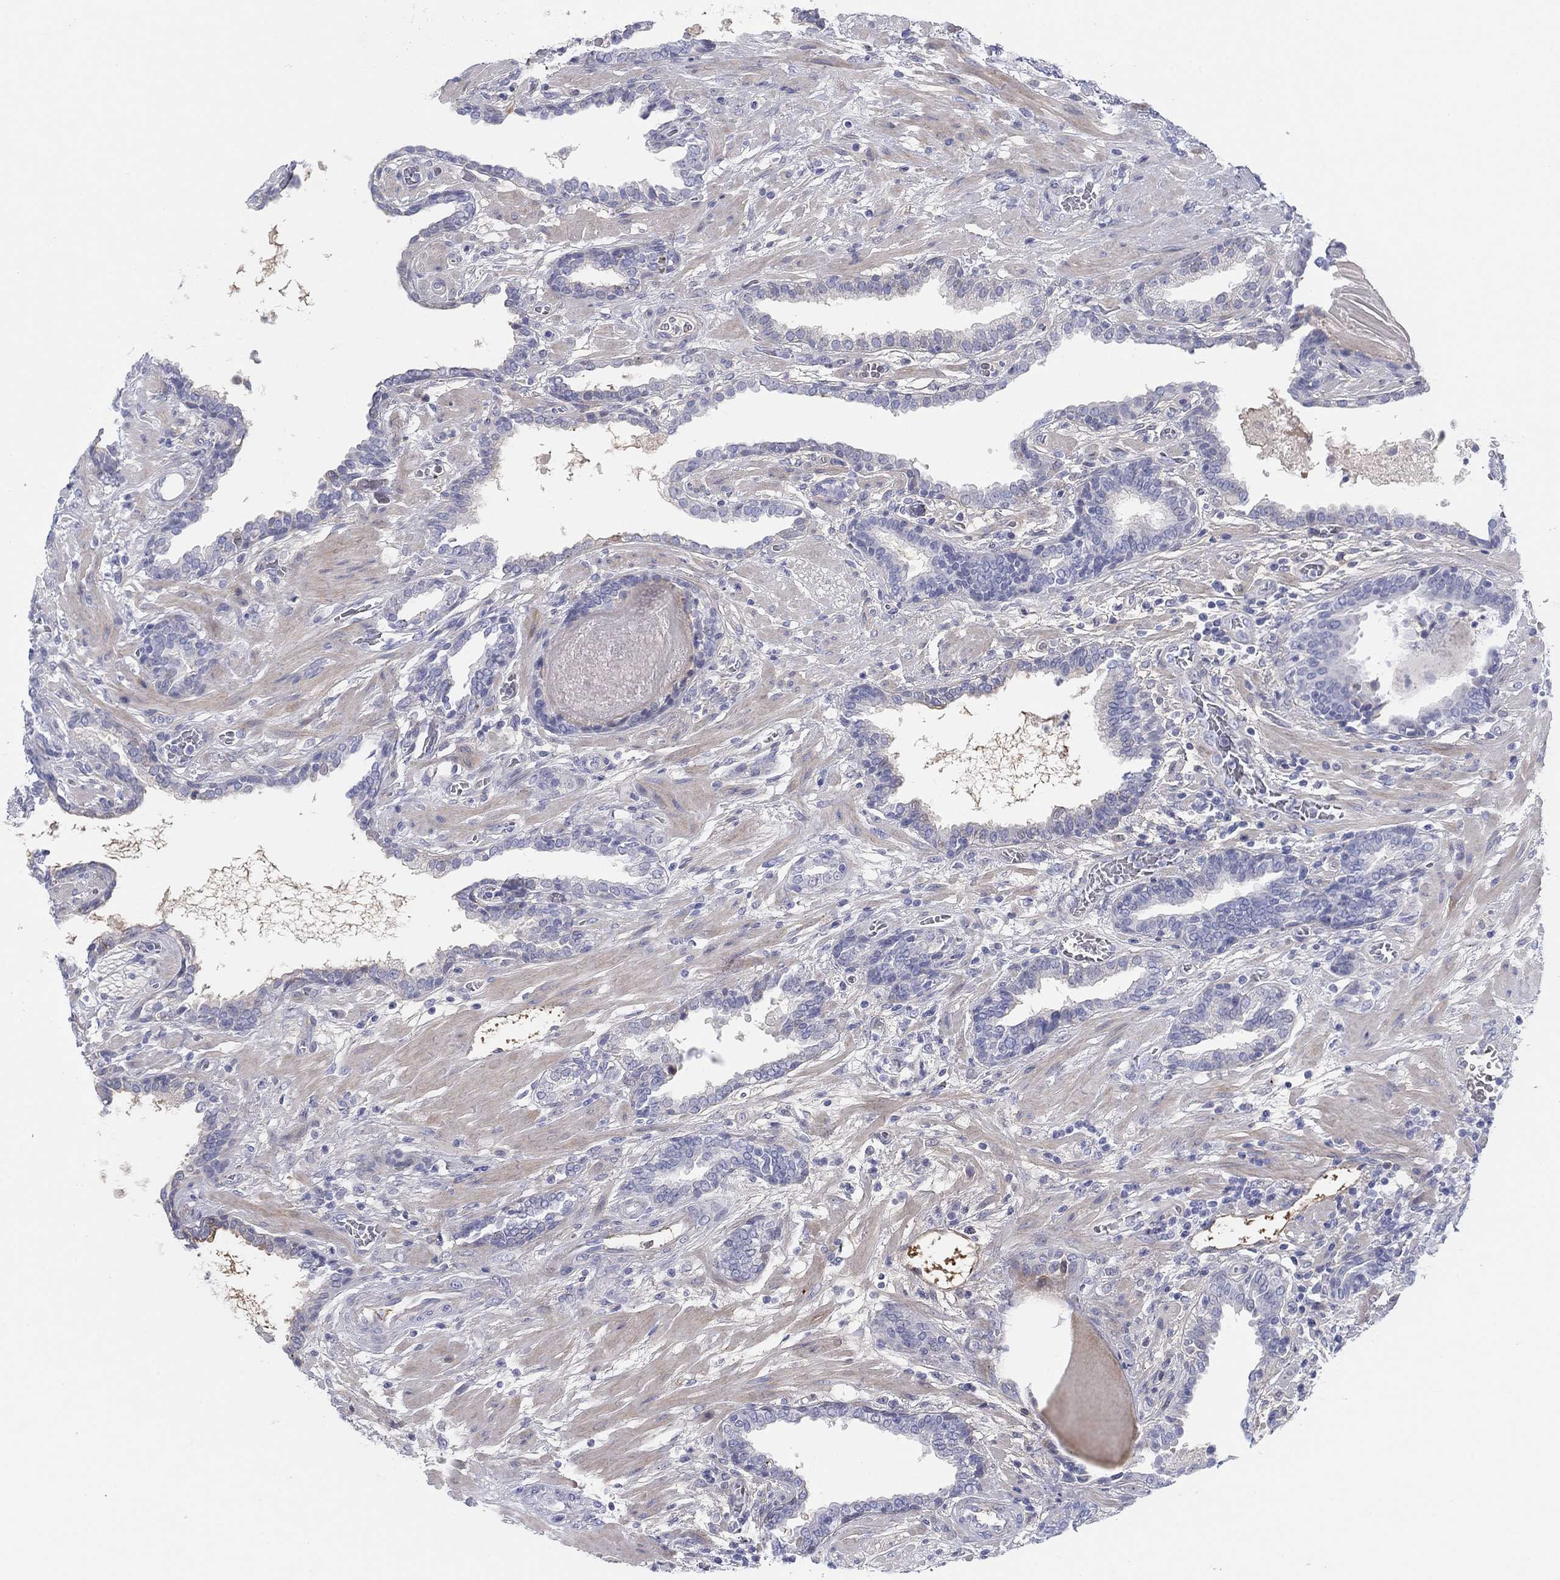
{"staining": {"intensity": "negative", "quantity": "none", "location": "none"}, "tissue": "prostate cancer", "cell_type": "Tumor cells", "image_type": "cancer", "snomed": [{"axis": "morphology", "description": "Adenocarcinoma, Low grade"}, {"axis": "topography", "description": "Prostate"}], "caption": "A micrograph of human adenocarcinoma (low-grade) (prostate) is negative for staining in tumor cells. (DAB immunohistochemistry (IHC) visualized using brightfield microscopy, high magnification).", "gene": "HEATR4", "patient": {"sex": "male", "age": 69}}